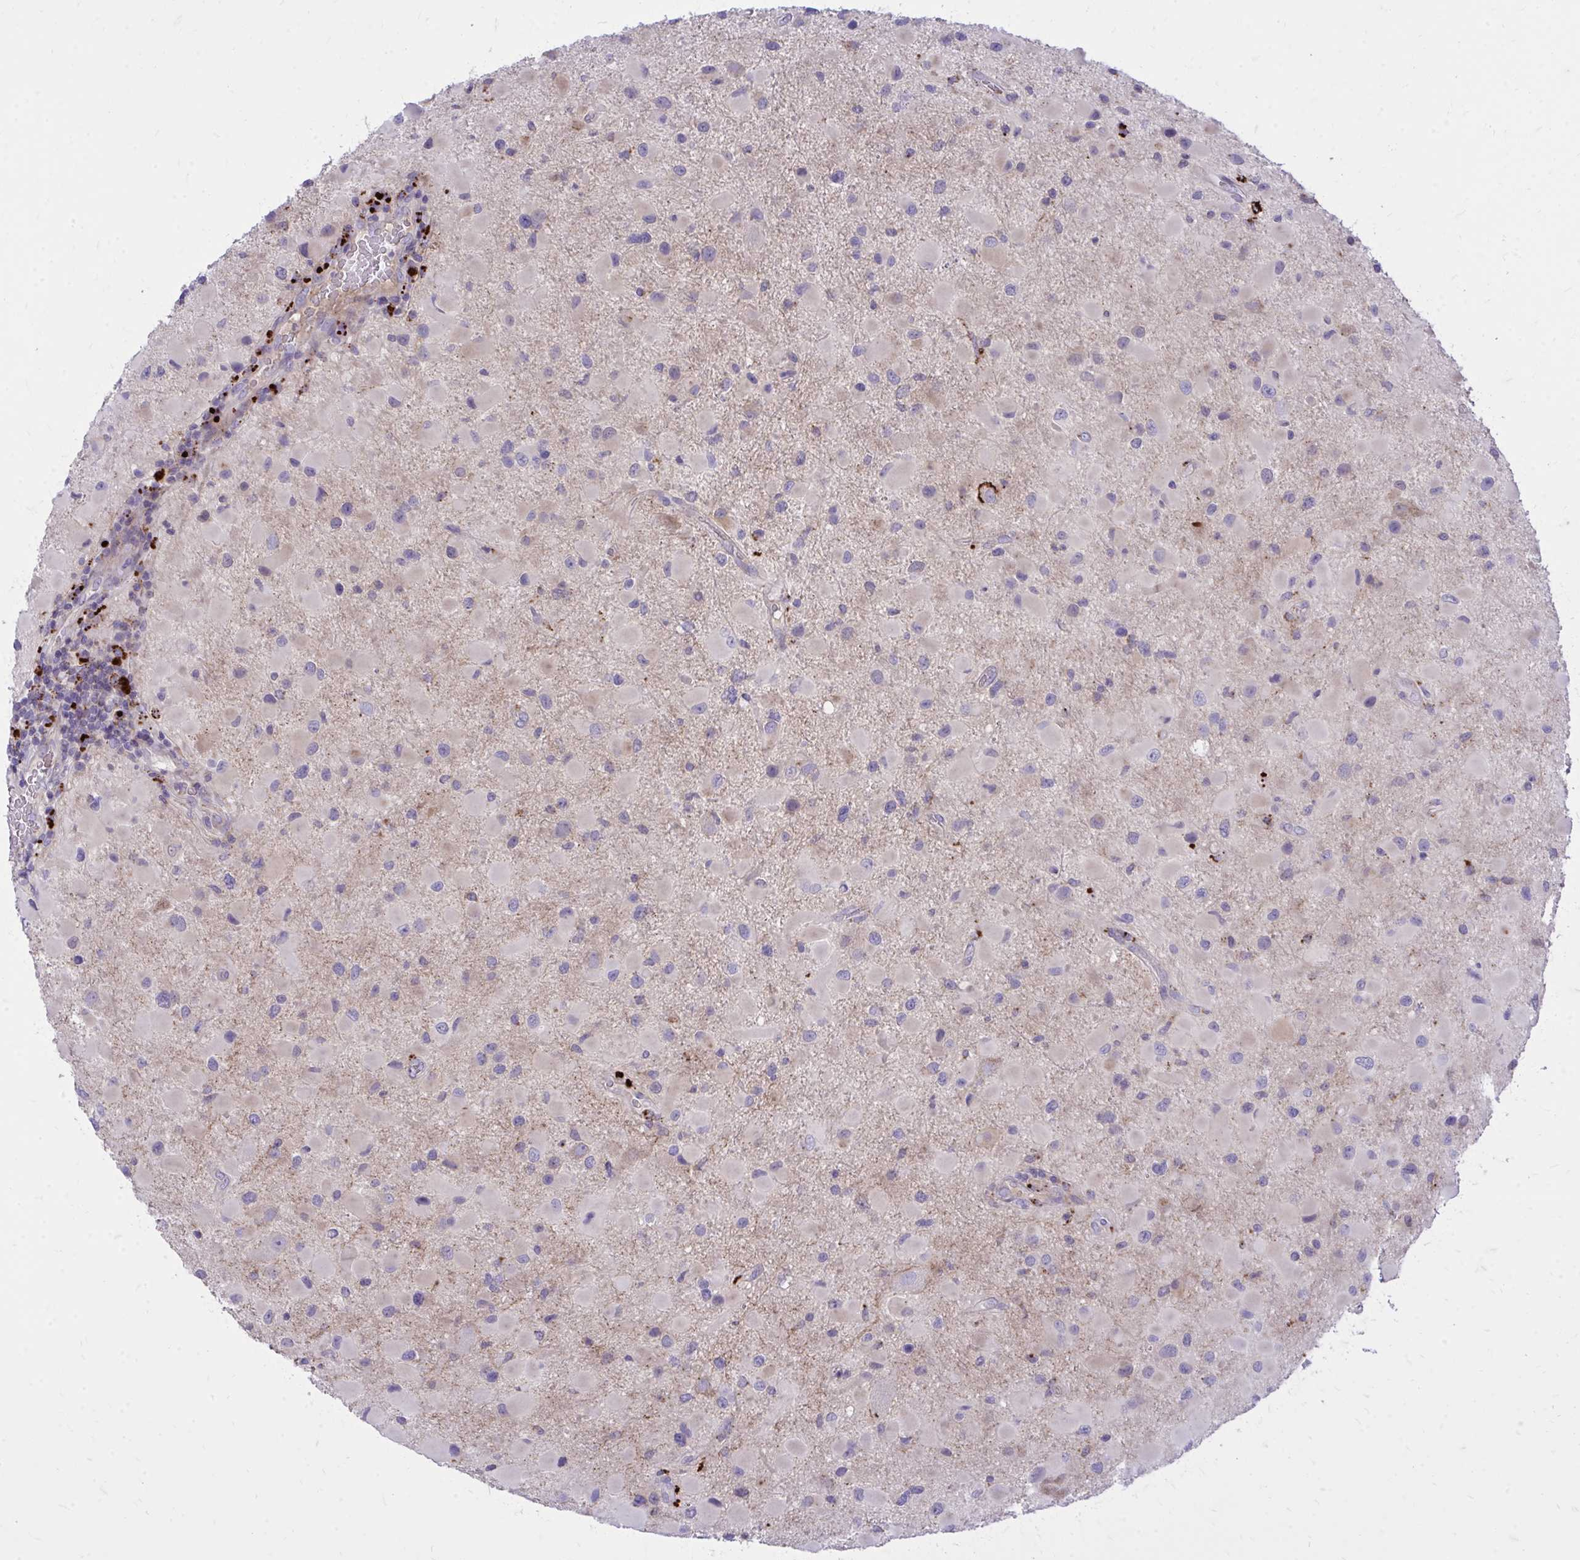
{"staining": {"intensity": "negative", "quantity": "none", "location": "none"}, "tissue": "glioma", "cell_type": "Tumor cells", "image_type": "cancer", "snomed": [{"axis": "morphology", "description": "Glioma, malignant, Low grade"}, {"axis": "topography", "description": "Brain"}], "caption": "Tumor cells are negative for brown protein staining in low-grade glioma (malignant).", "gene": "TP53I11", "patient": {"sex": "female", "age": 32}}